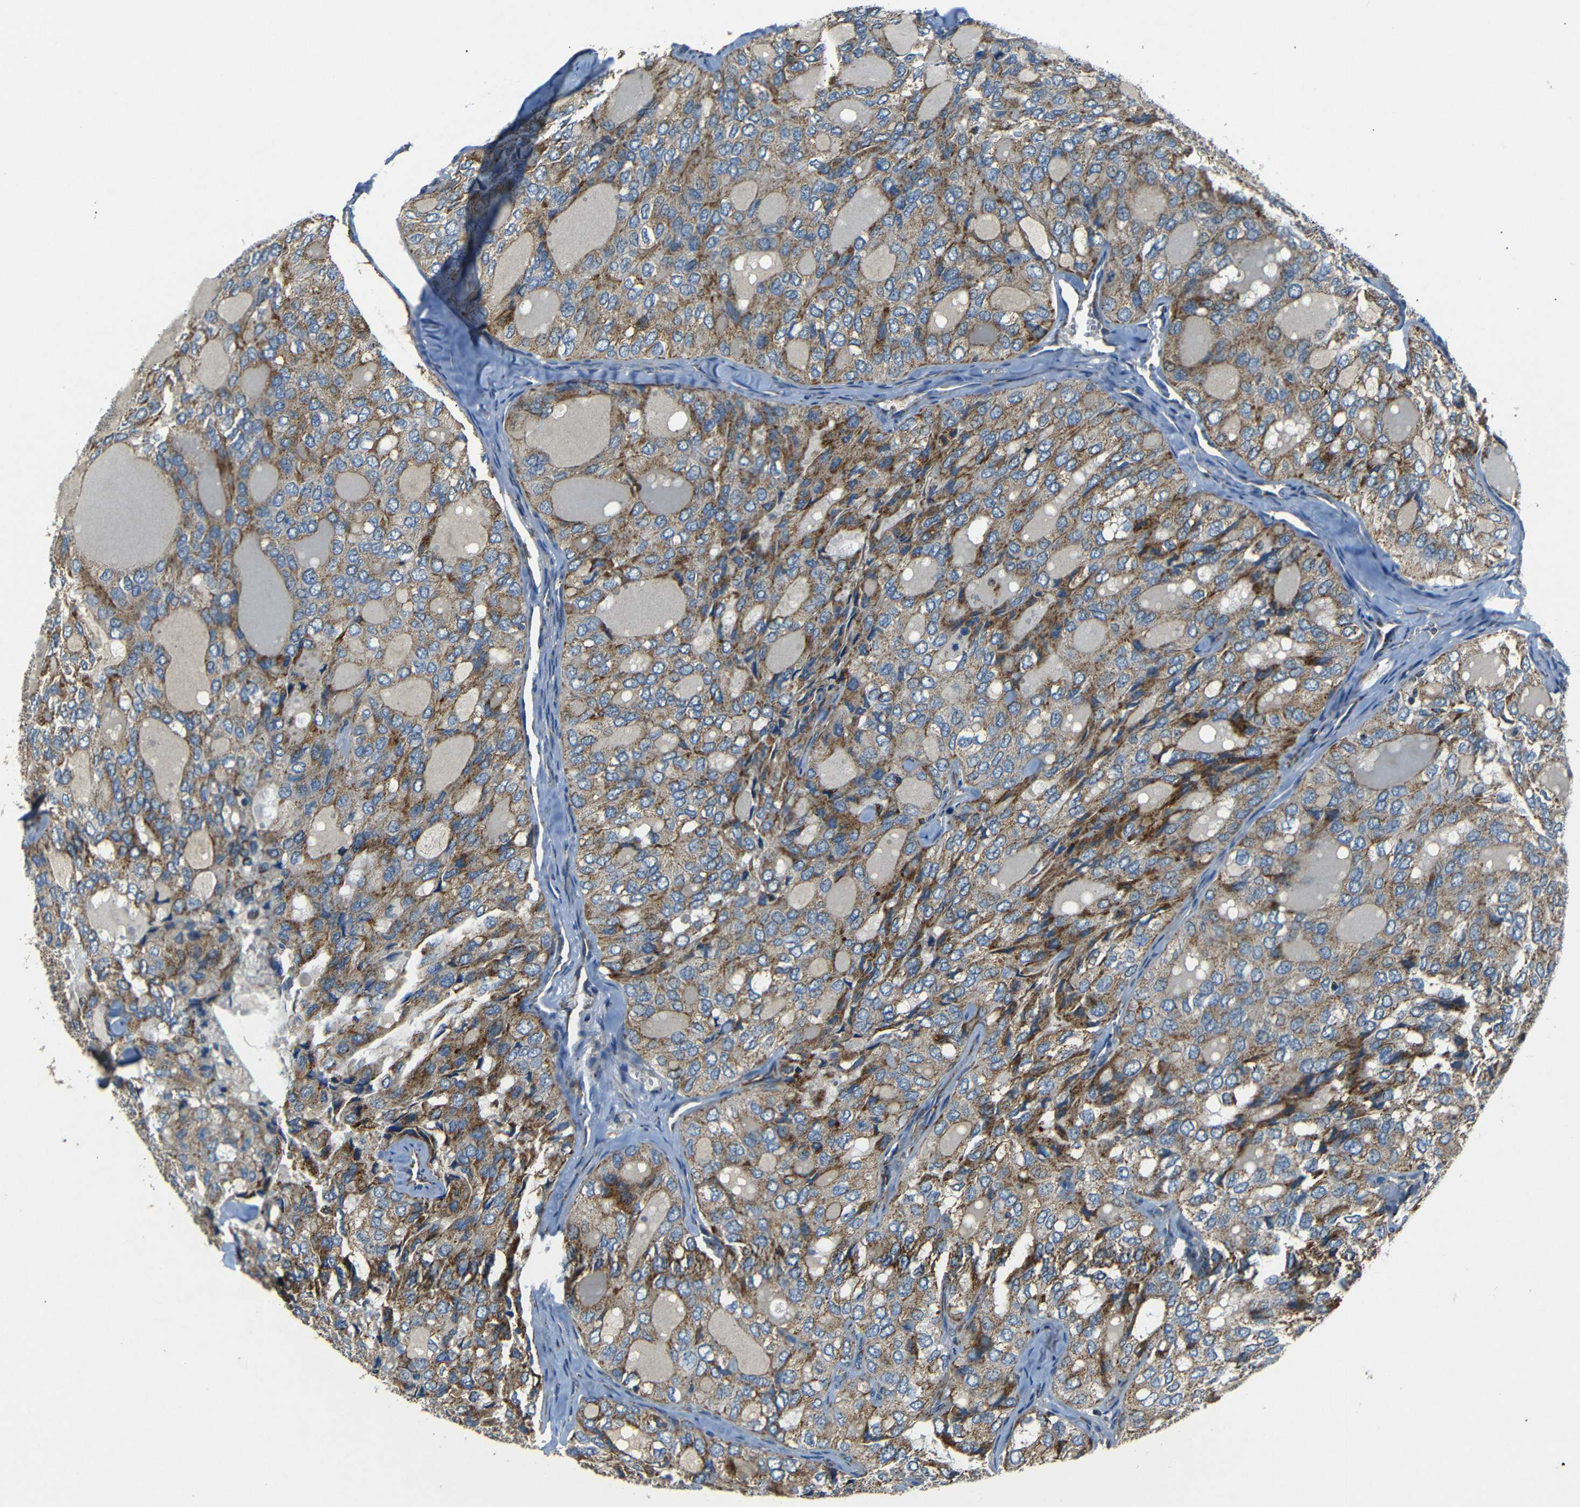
{"staining": {"intensity": "moderate", "quantity": "25%-75%", "location": "cytoplasmic/membranous"}, "tissue": "thyroid cancer", "cell_type": "Tumor cells", "image_type": "cancer", "snomed": [{"axis": "morphology", "description": "Follicular adenoma carcinoma, NOS"}, {"axis": "topography", "description": "Thyroid gland"}], "caption": "Protein positivity by IHC exhibits moderate cytoplasmic/membranous staining in approximately 25%-75% of tumor cells in thyroid cancer.", "gene": "NETO2", "patient": {"sex": "male", "age": 75}}